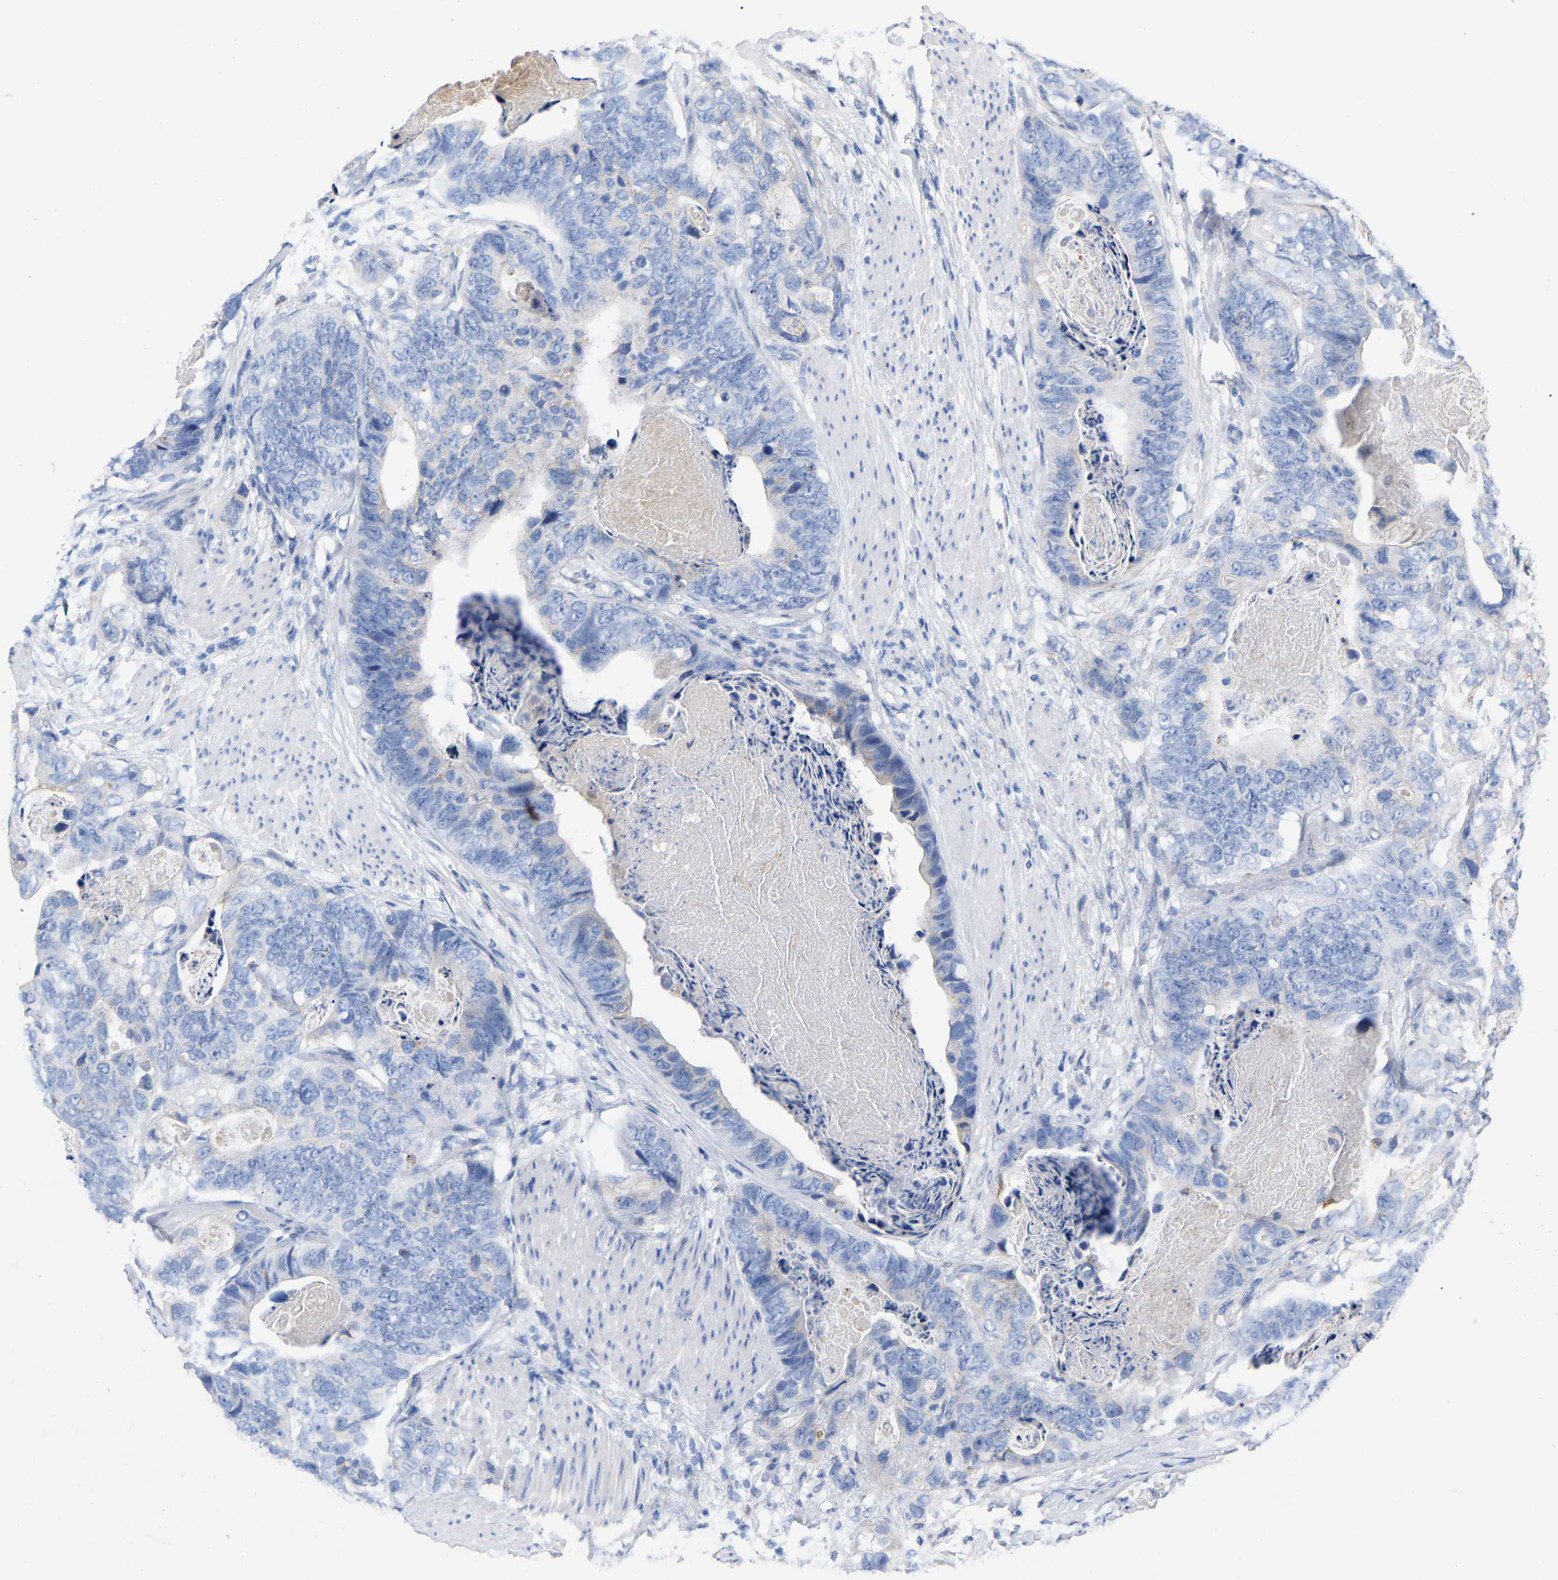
{"staining": {"intensity": "negative", "quantity": "none", "location": "none"}, "tissue": "stomach cancer", "cell_type": "Tumor cells", "image_type": "cancer", "snomed": [{"axis": "morphology", "description": "Adenocarcinoma, NOS"}, {"axis": "topography", "description": "Stomach"}], "caption": "Immunohistochemistry of stomach cancer (adenocarcinoma) reveals no staining in tumor cells.", "gene": "STRIP2", "patient": {"sex": "female", "age": 89}}